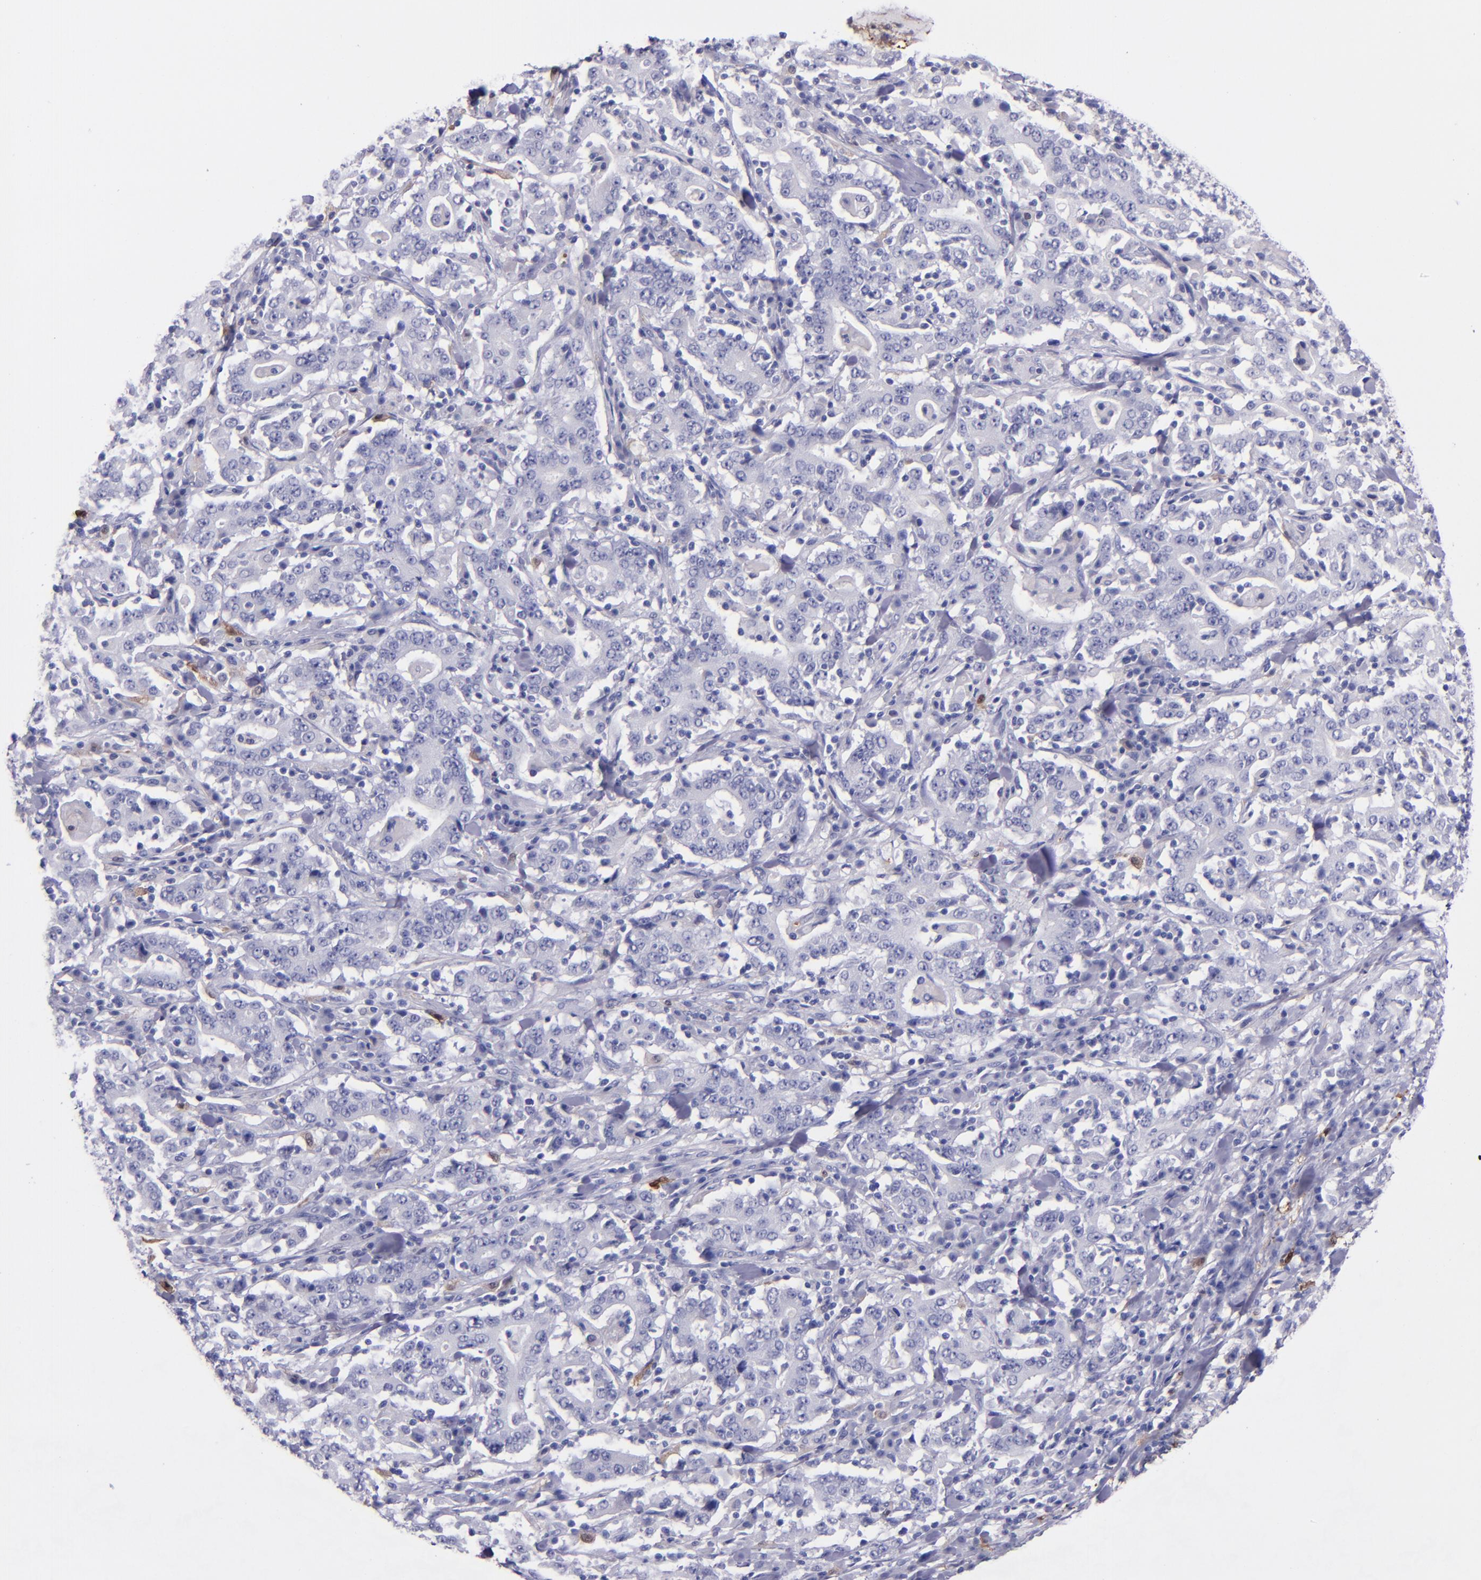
{"staining": {"intensity": "negative", "quantity": "none", "location": "none"}, "tissue": "stomach cancer", "cell_type": "Tumor cells", "image_type": "cancer", "snomed": [{"axis": "morphology", "description": "Normal tissue, NOS"}, {"axis": "morphology", "description": "Adenocarcinoma, NOS"}, {"axis": "topography", "description": "Stomach, upper"}, {"axis": "topography", "description": "Stomach"}], "caption": "Immunohistochemistry of stomach cancer (adenocarcinoma) reveals no positivity in tumor cells. (Brightfield microscopy of DAB (3,3'-diaminobenzidine) immunohistochemistry at high magnification).", "gene": "F13A1", "patient": {"sex": "male", "age": 59}}